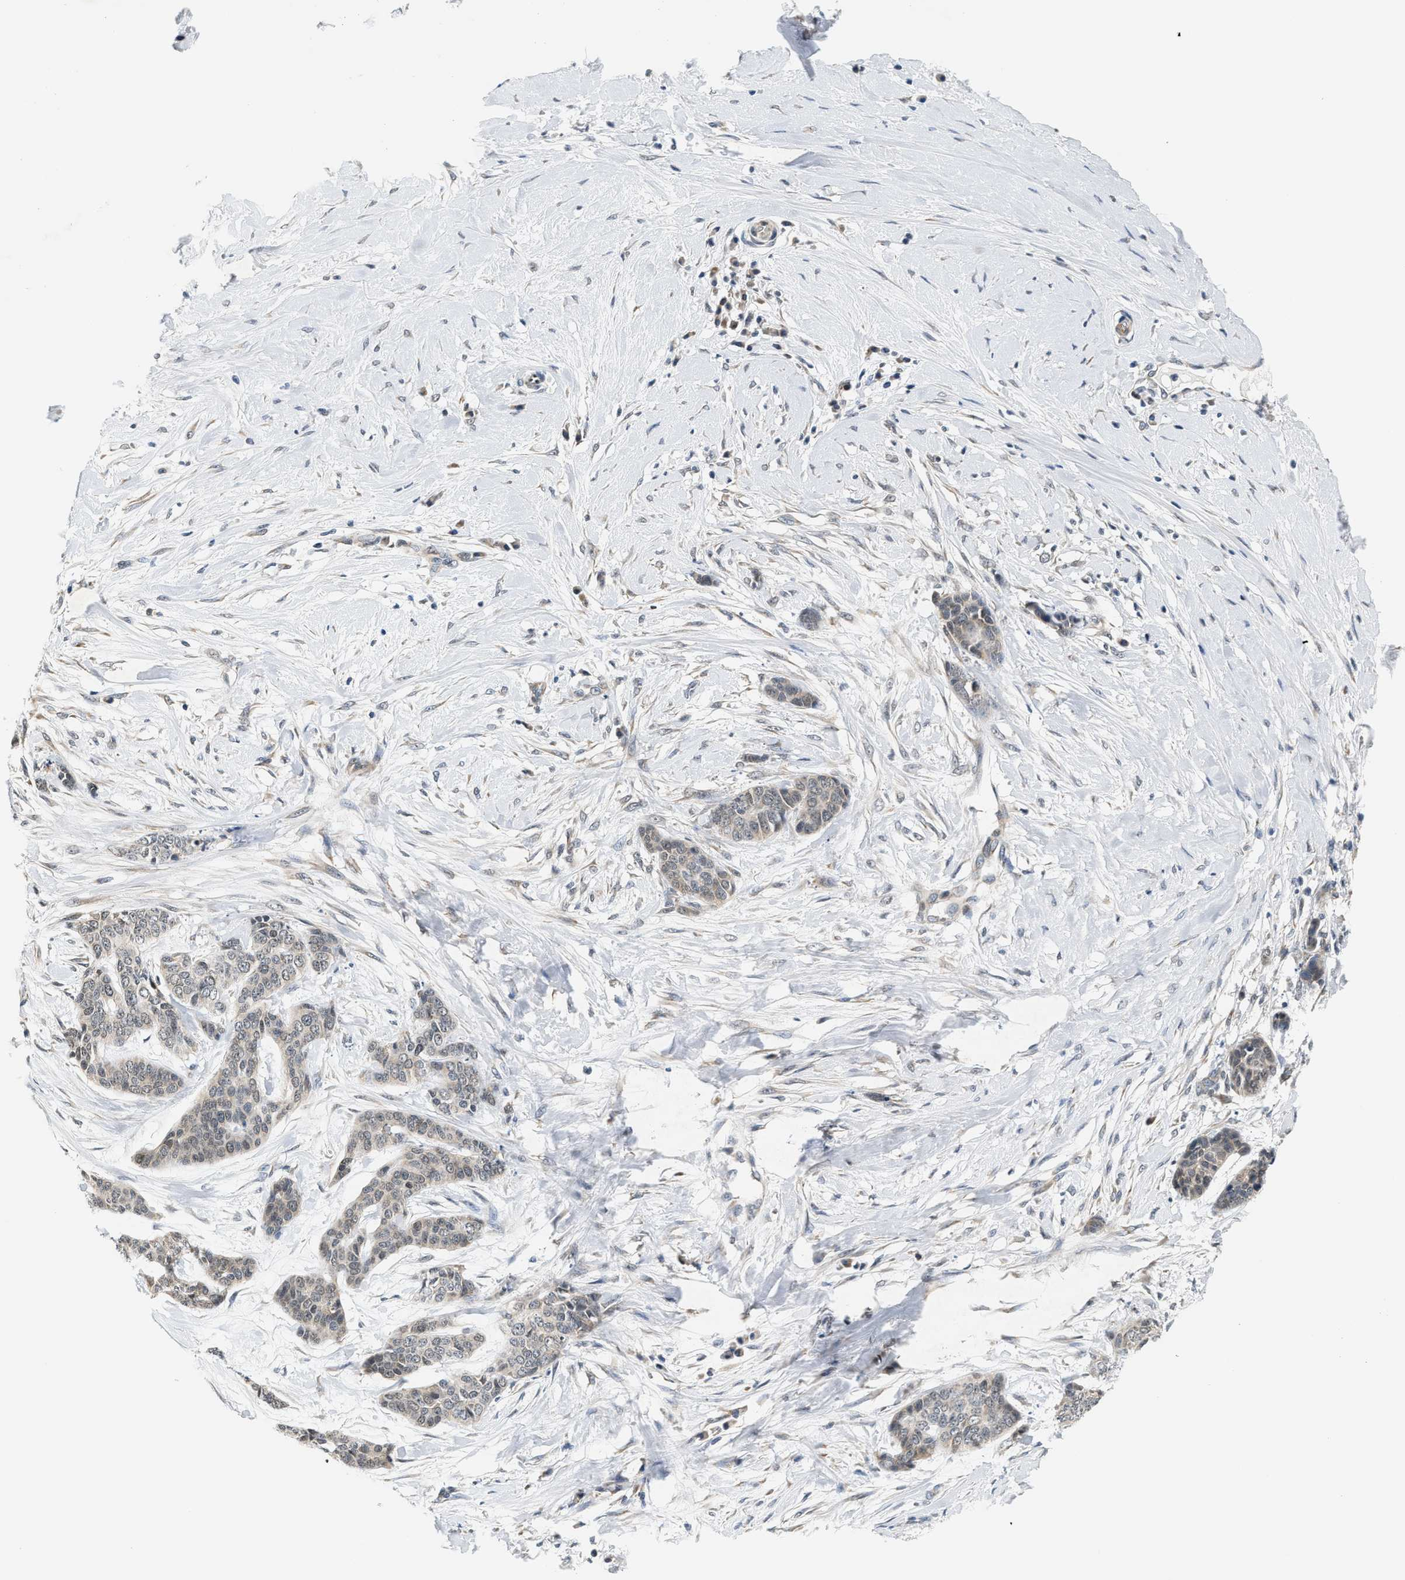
{"staining": {"intensity": "negative", "quantity": "none", "location": "none"}, "tissue": "skin cancer", "cell_type": "Tumor cells", "image_type": "cancer", "snomed": [{"axis": "morphology", "description": "Basal cell carcinoma"}, {"axis": "topography", "description": "Skin"}], "caption": "Protein analysis of skin basal cell carcinoma demonstrates no significant staining in tumor cells. (DAB immunohistochemistry (IHC) visualized using brightfield microscopy, high magnification).", "gene": "GIGYF1", "patient": {"sex": "female", "age": 64}}